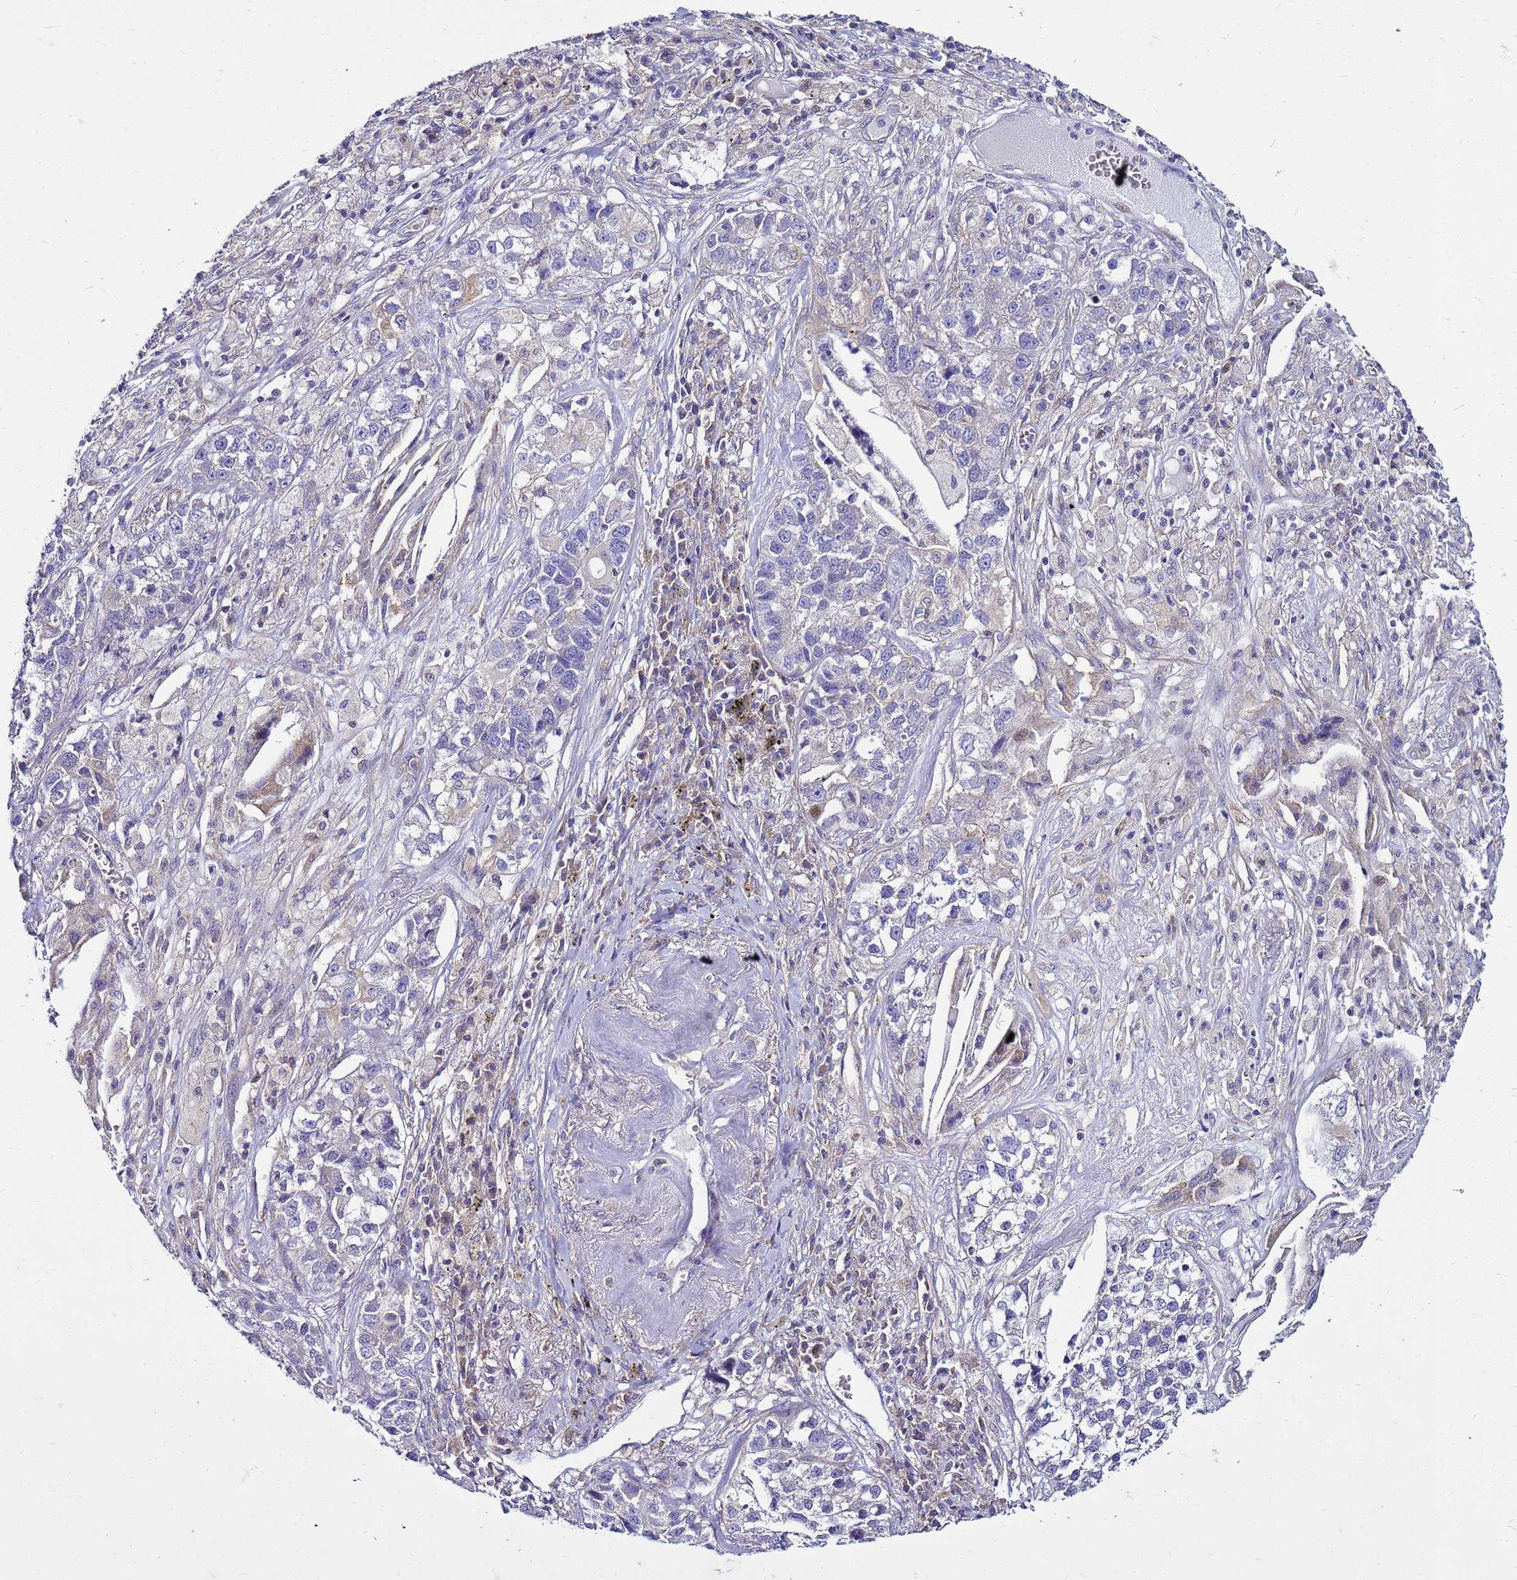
{"staining": {"intensity": "negative", "quantity": "none", "location": "none"}, "tissue": "lung cancer", "cell_type": "Tumor cells", "image_type": "cancer", "snomed": [{"axis": "morphology", "description": "Adenocarcinoma, NOS"}, {"axis": "topography", "description": "Lung"}], "caption": "A micrograph of human lung cancer is negative for staining in tumor cells.", "gene": "PKD1", "patient": {"sex": "male", "age": 49}}